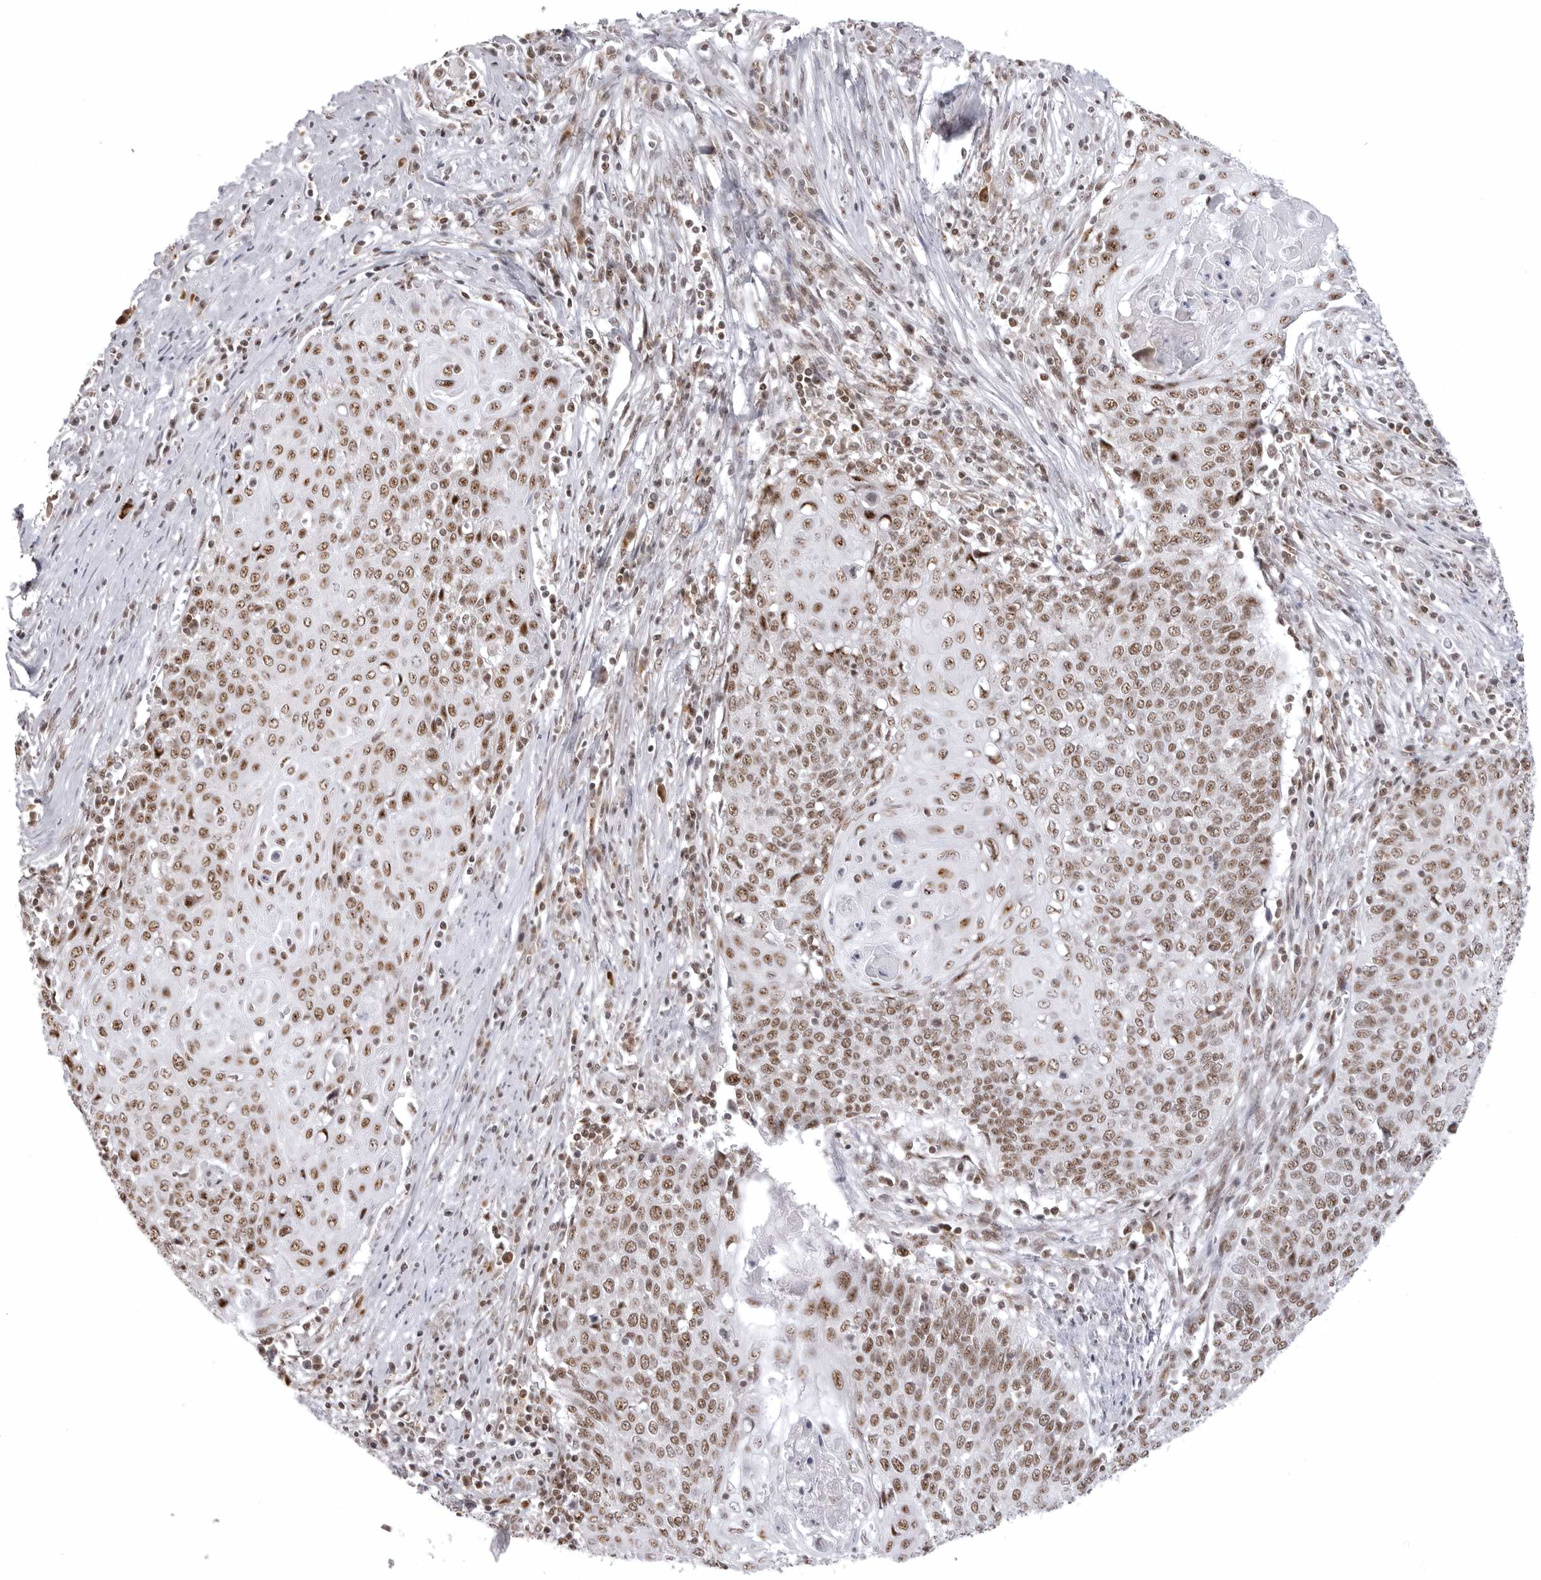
{"staining": {"intensity": "moderate", "quantity": ">75%", "location": "nuclear"}, "tissue": "cervical cancer", "cell_type": "Tumor cells", "image_type": "cancer", "snomed": [{"axis": "morphology", "description": "Squamous cell carcinoma, NOS"}, {"axis": "topography", "description": "Cervix"}], "caption": "Cervical squamous cell carcinoma was stained to show a protein in brown. There is medium levels of moderate nuclear expression in about >75% of tumor cells.", "gene": "WRAP53", "patient": {"sex": "female", "age": 39}}